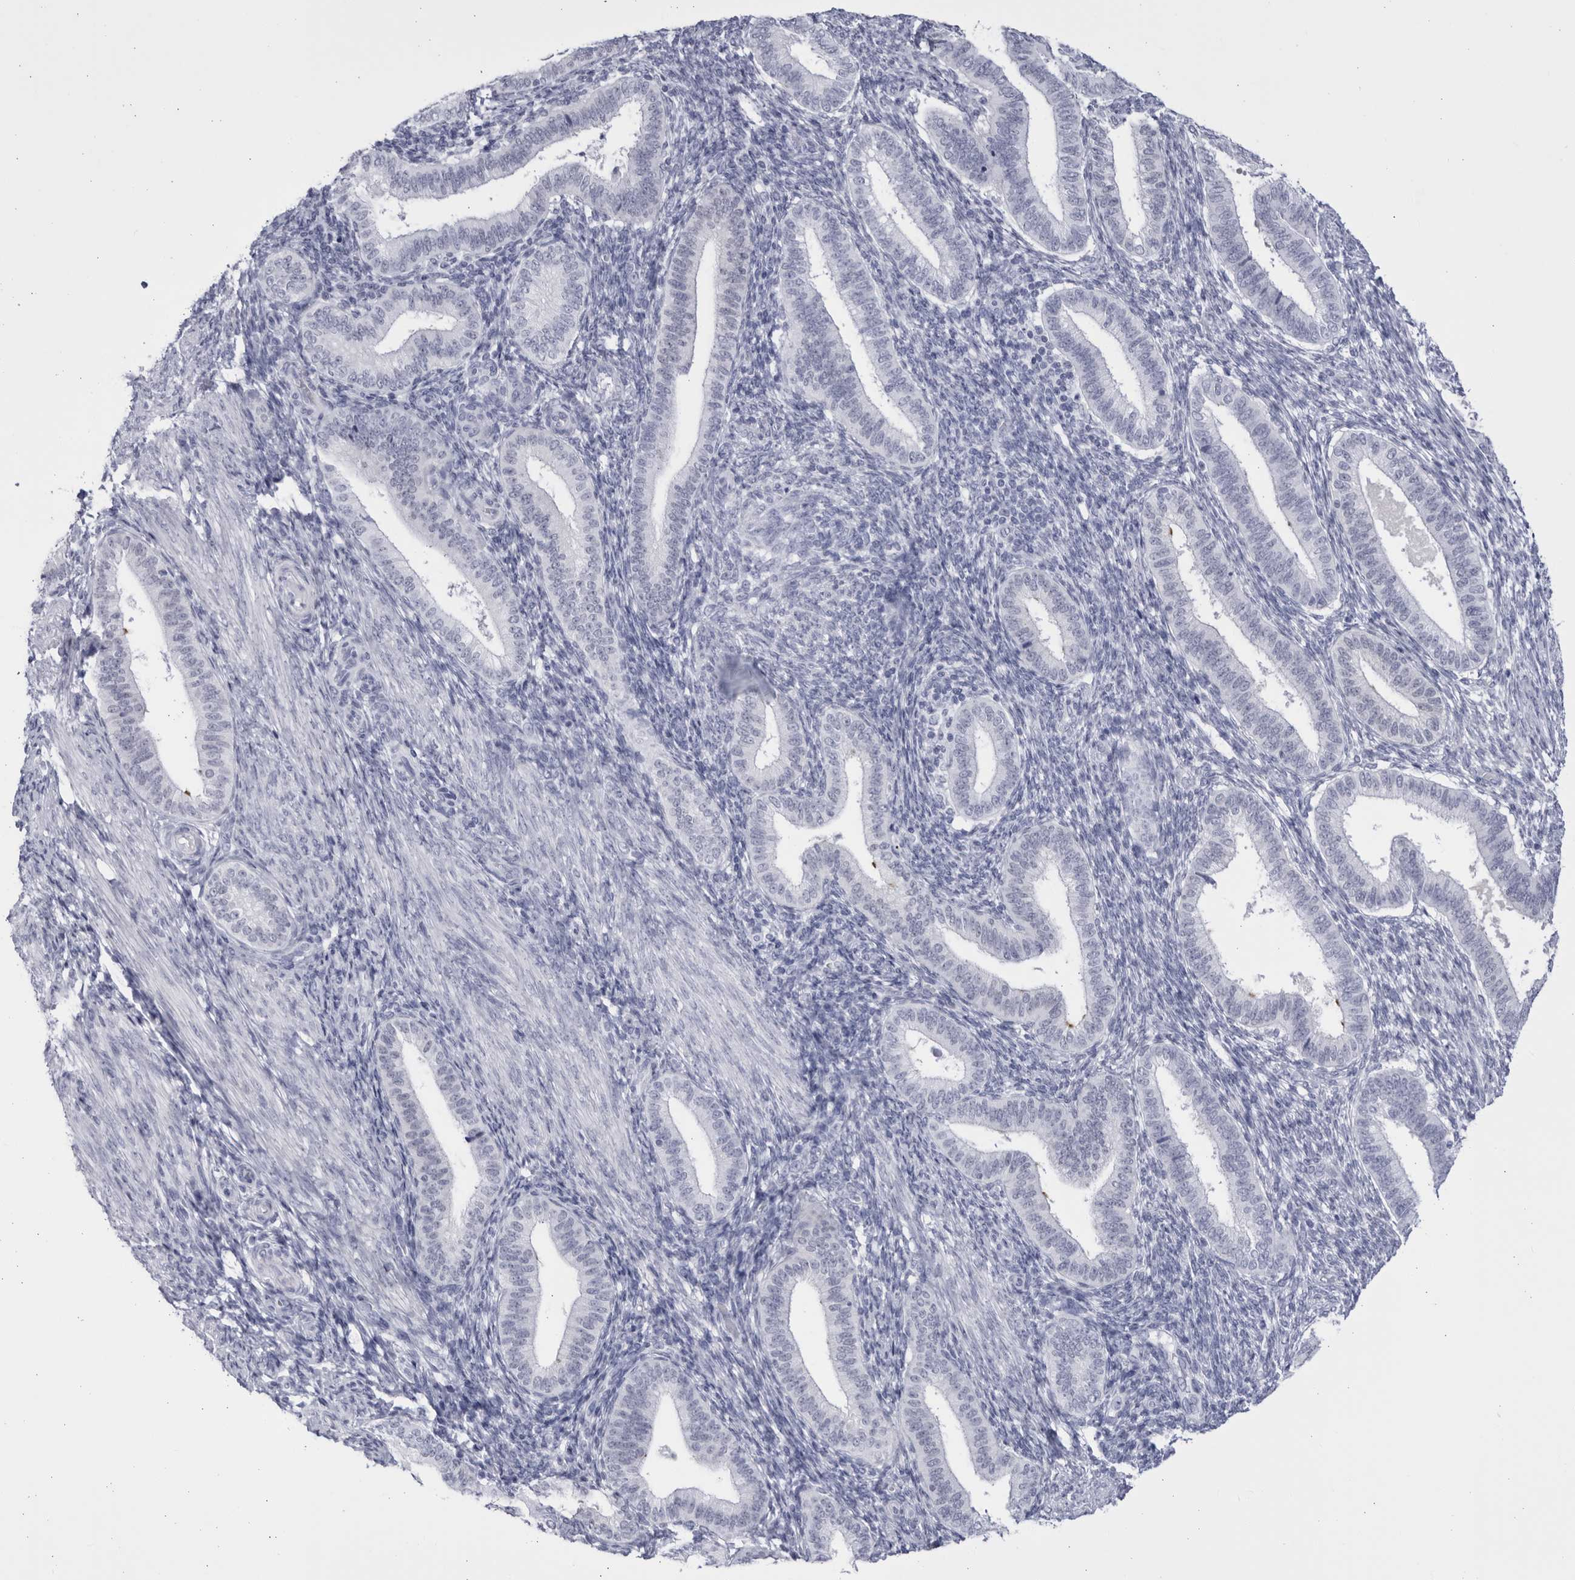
{"staining": {"intensity": "negative", "quantity": "none", "location": "none"}, "tissue": "endometrium", "cell_type": "Cells in endometrial stroma", "image_type": "normal", "snomed": [{"axis": "morphology", "description": "Normal tissue, NOS"}, {"axis": "topography", "description": "Endometrium"}], "caption": "Protein analysis of normal endometrium reveals no significant expression in cells in endometrial stroma. (Stains: DAB (3,3'-diaminobenzidine) IHC with hematoxylin counter stain, Microscopy: brightfield microscopy at high magnification).", "gene": "CCDC181", "patient": {"sex": "female", "age": 39}}